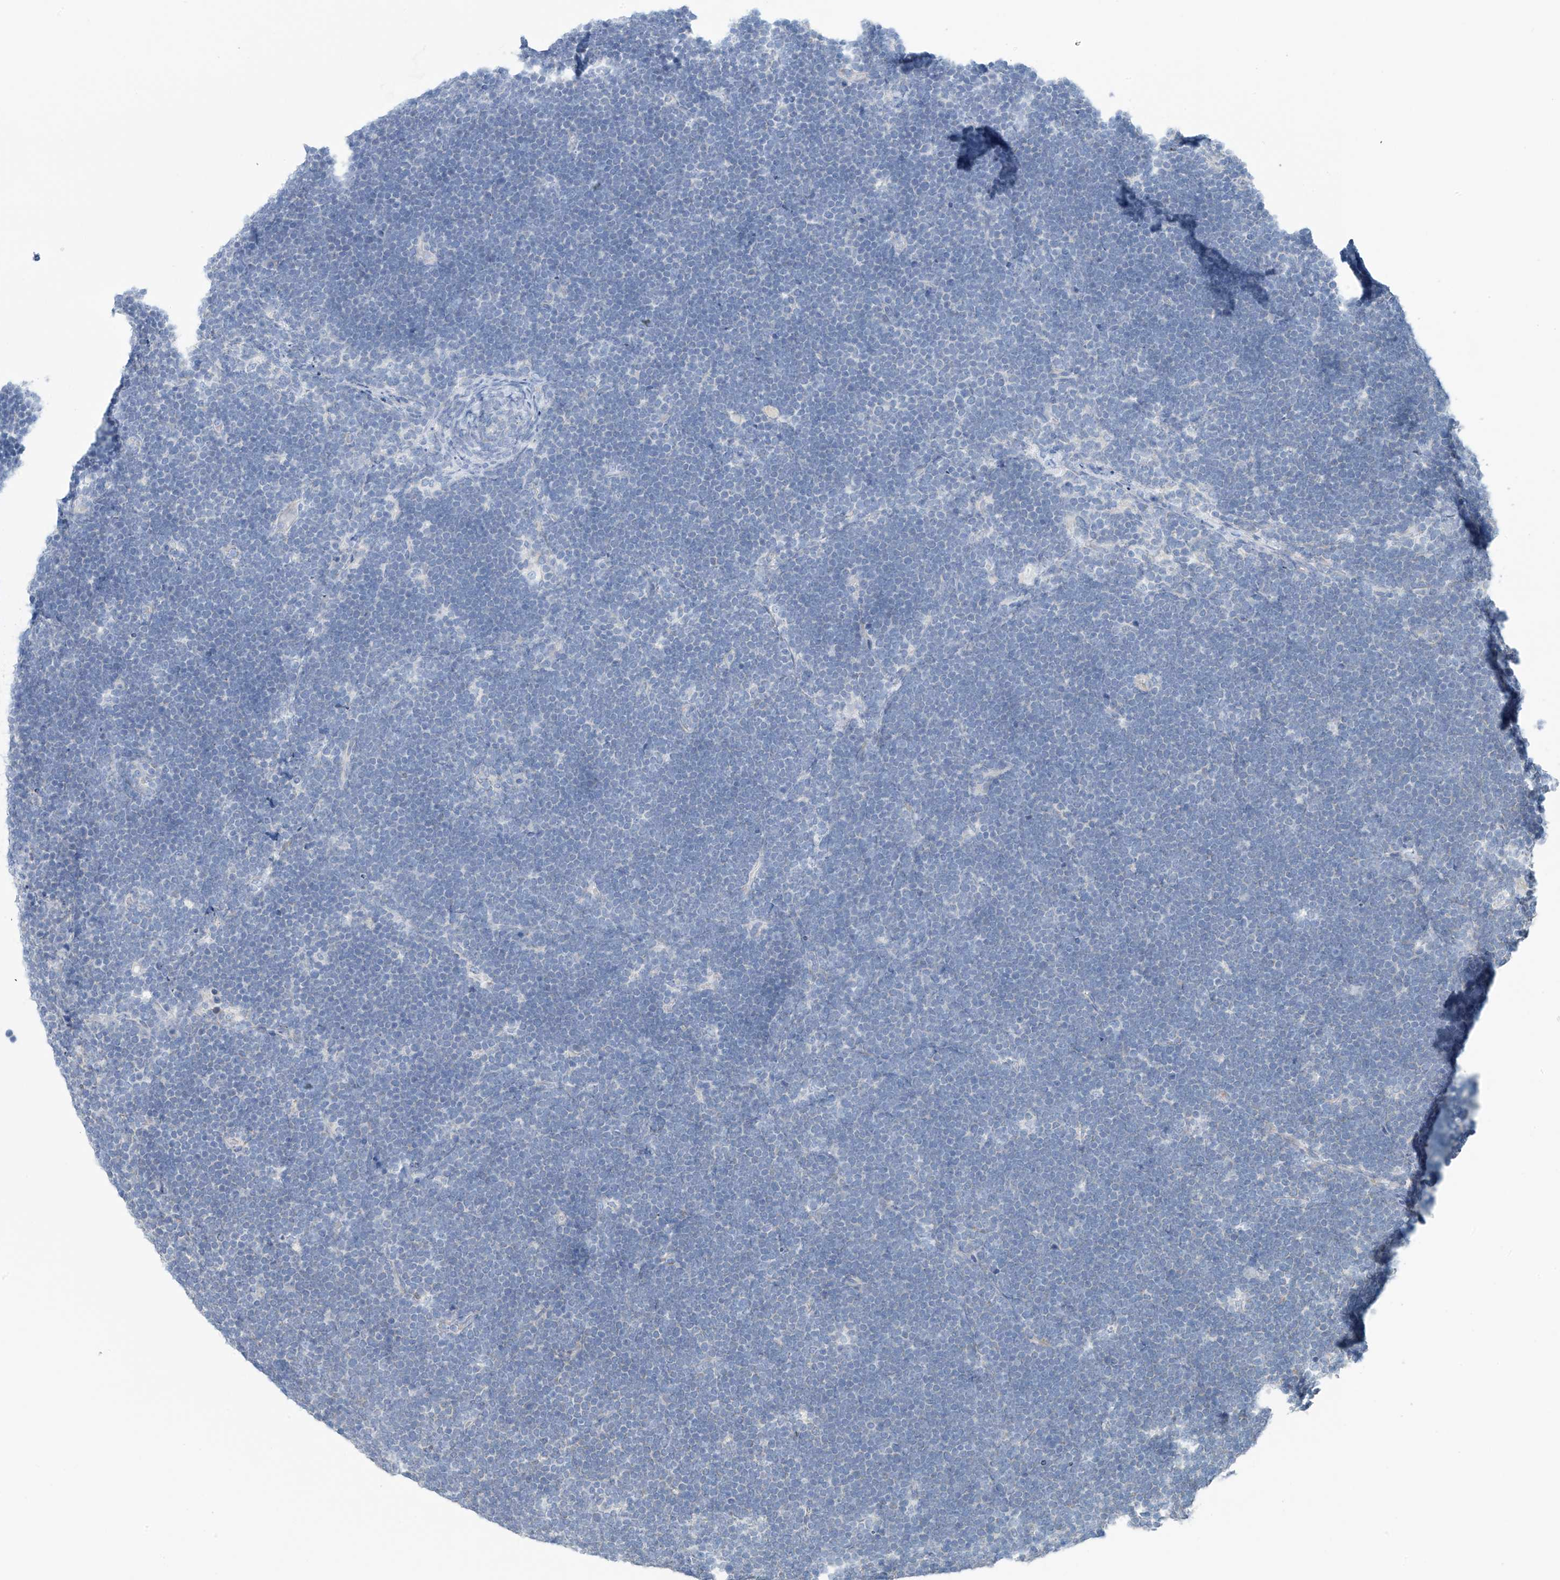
{"staining": {"intensity": "negative", "quantity": "none", "location": "none"}, "tissue": "lymphoma", "cell_type": "Tumor cells", "image_type": "cancer", "snomed": [{"axis": "morphology", "description": "Malignant lymphoma, non-Hodgkin's type, High grade"}, {"axis": "topography", "description": "Lymph node"}], "caption": "Immunohistochemical staining of human high-grade malignant lymphoma, non-Hodgkin's type displays no significant staining in tumor cells.", "gene": "RCN2", "patient": {"sex": "male", "age": 13}}